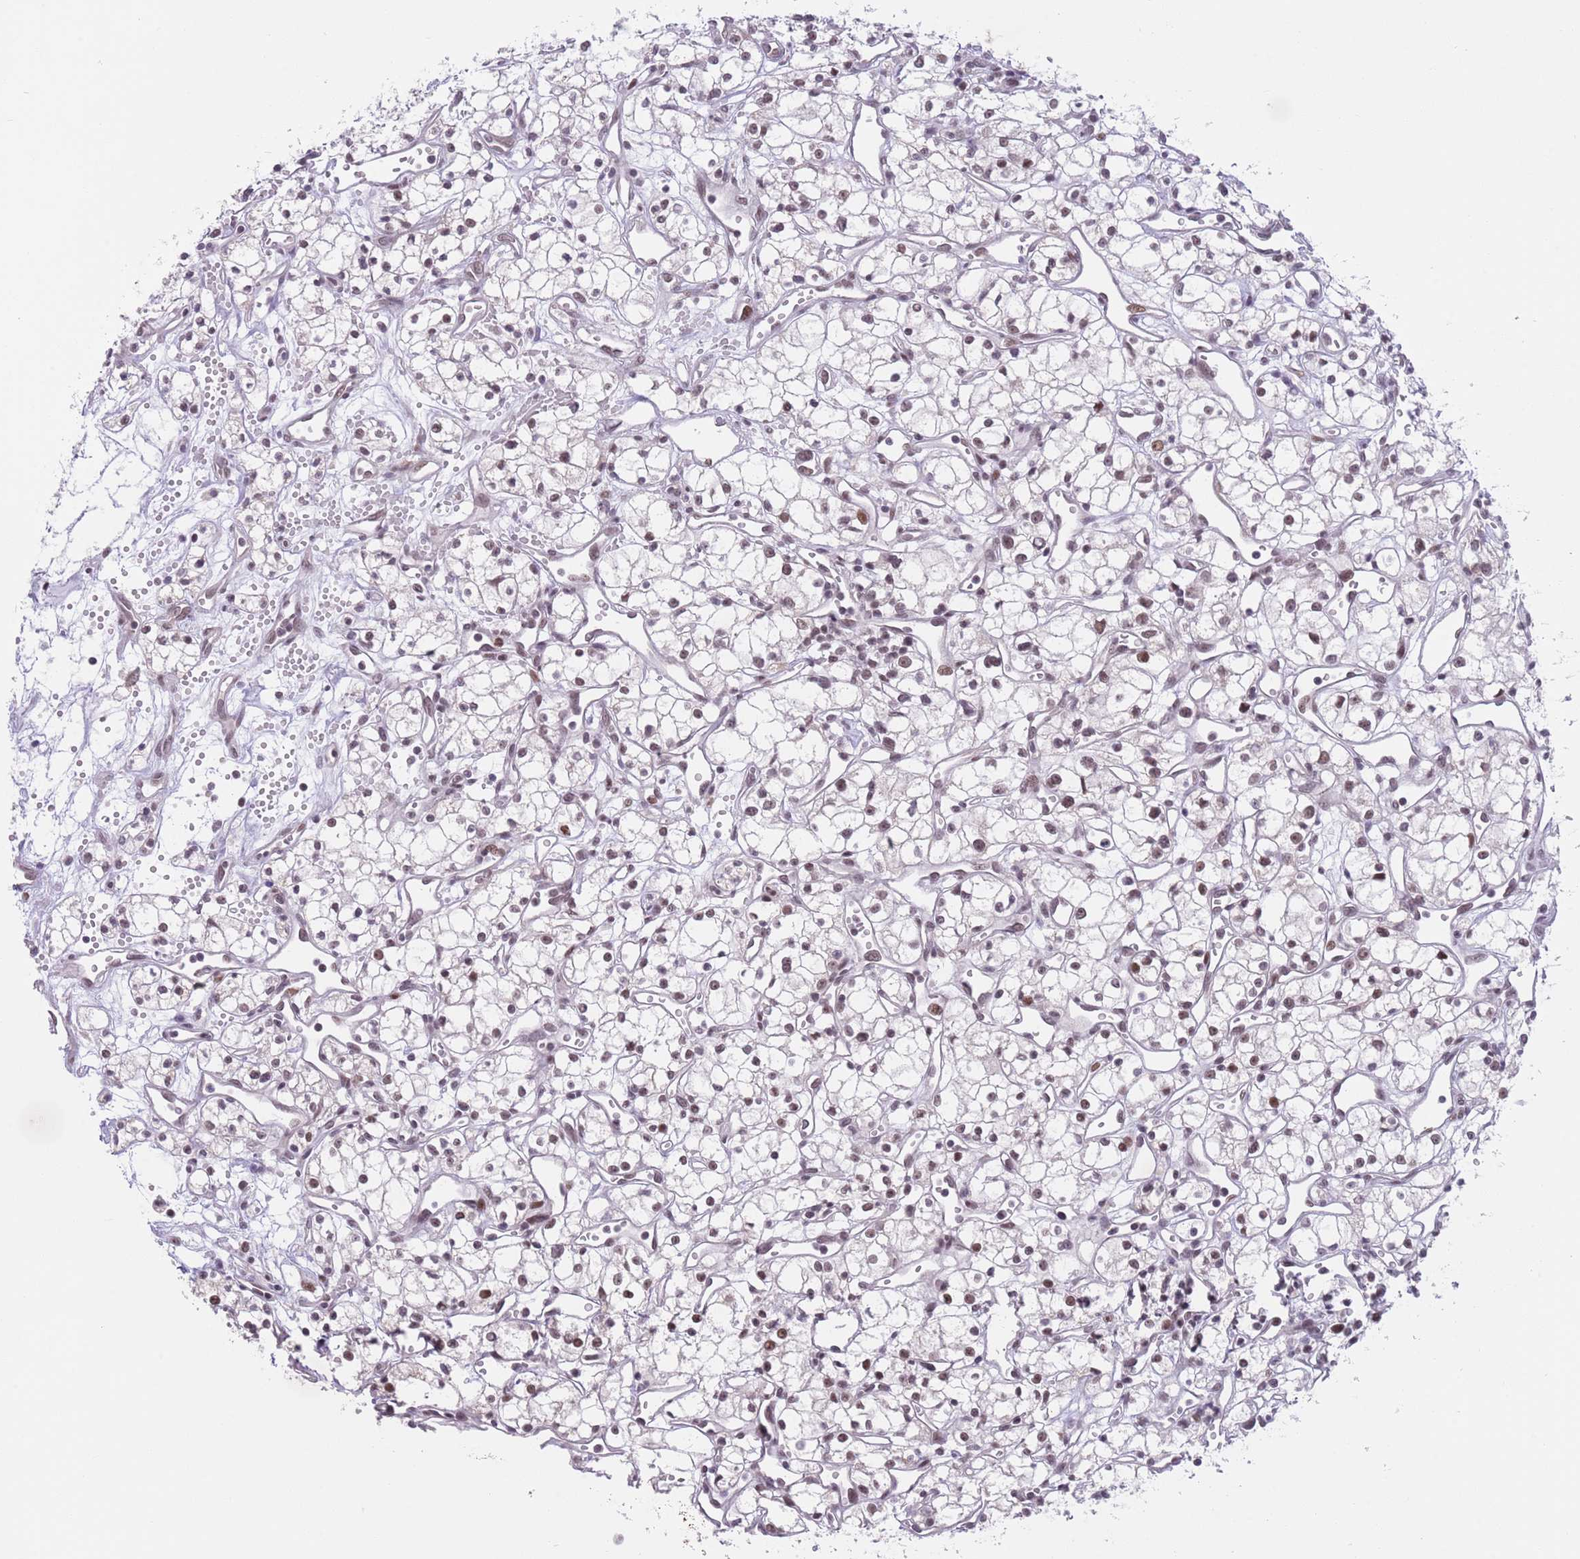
{"staining": {"intensity": "weak", "quantity": ">75%", "location": "nuclear"}, "tissue": "renal cancer", "cell_type": "Tumor cells", "image_type": "cancer", "snomed": [{"axis": "morphology", "description": "Adenocarcinoma, NOS"}, {"axis": "topography", "description": "Kidney"}], "caption": "Immunohistochemistry (IHC) (DAB) staining of human renal cancer displays weak nuclear protein staining in approximately >75% of tumor cells.", "gene": "RFX1", "patient": {"sex": "male", "age": 59}}